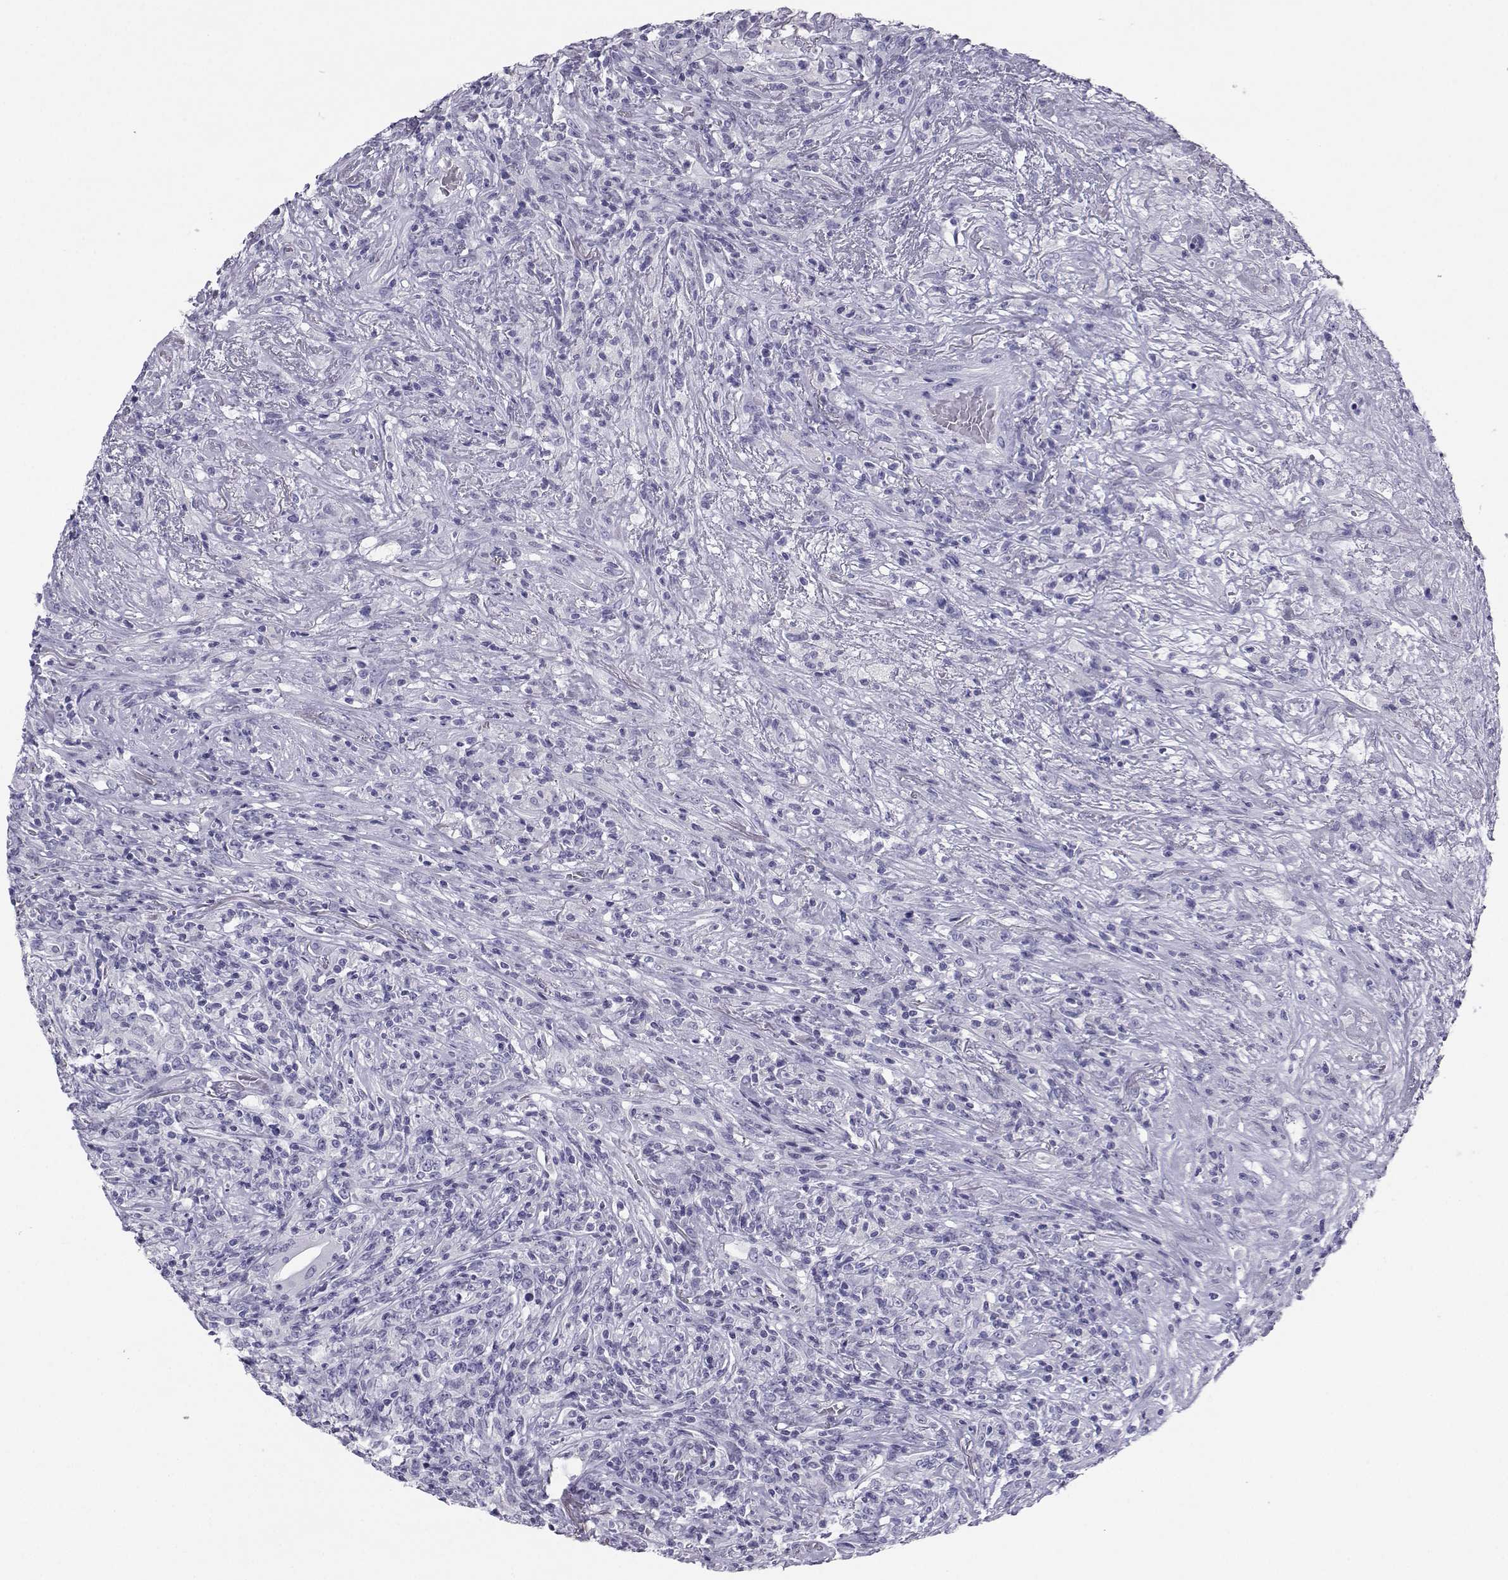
{"staining": {"intensity": "negative", "quantity": "none", "location": "none"}, "tissue": "lymphoma", "cell_type": "Tumor cells", "image_type": "cancer", "snomed": [{"axis": "morphology", "description": "Malignant lymphoma, non-Hodgkin's type, High grade"}, {"axis": "topography", "description": "Lung"}], "caption": "DAB immunohistochemical staining of human malignant lymphoma, non-Hodgkin's type (high-grade) exhibits no significant positivity in tumor cells.", "gene": "SST", "patient": {"sex": "male", "age": 79}}